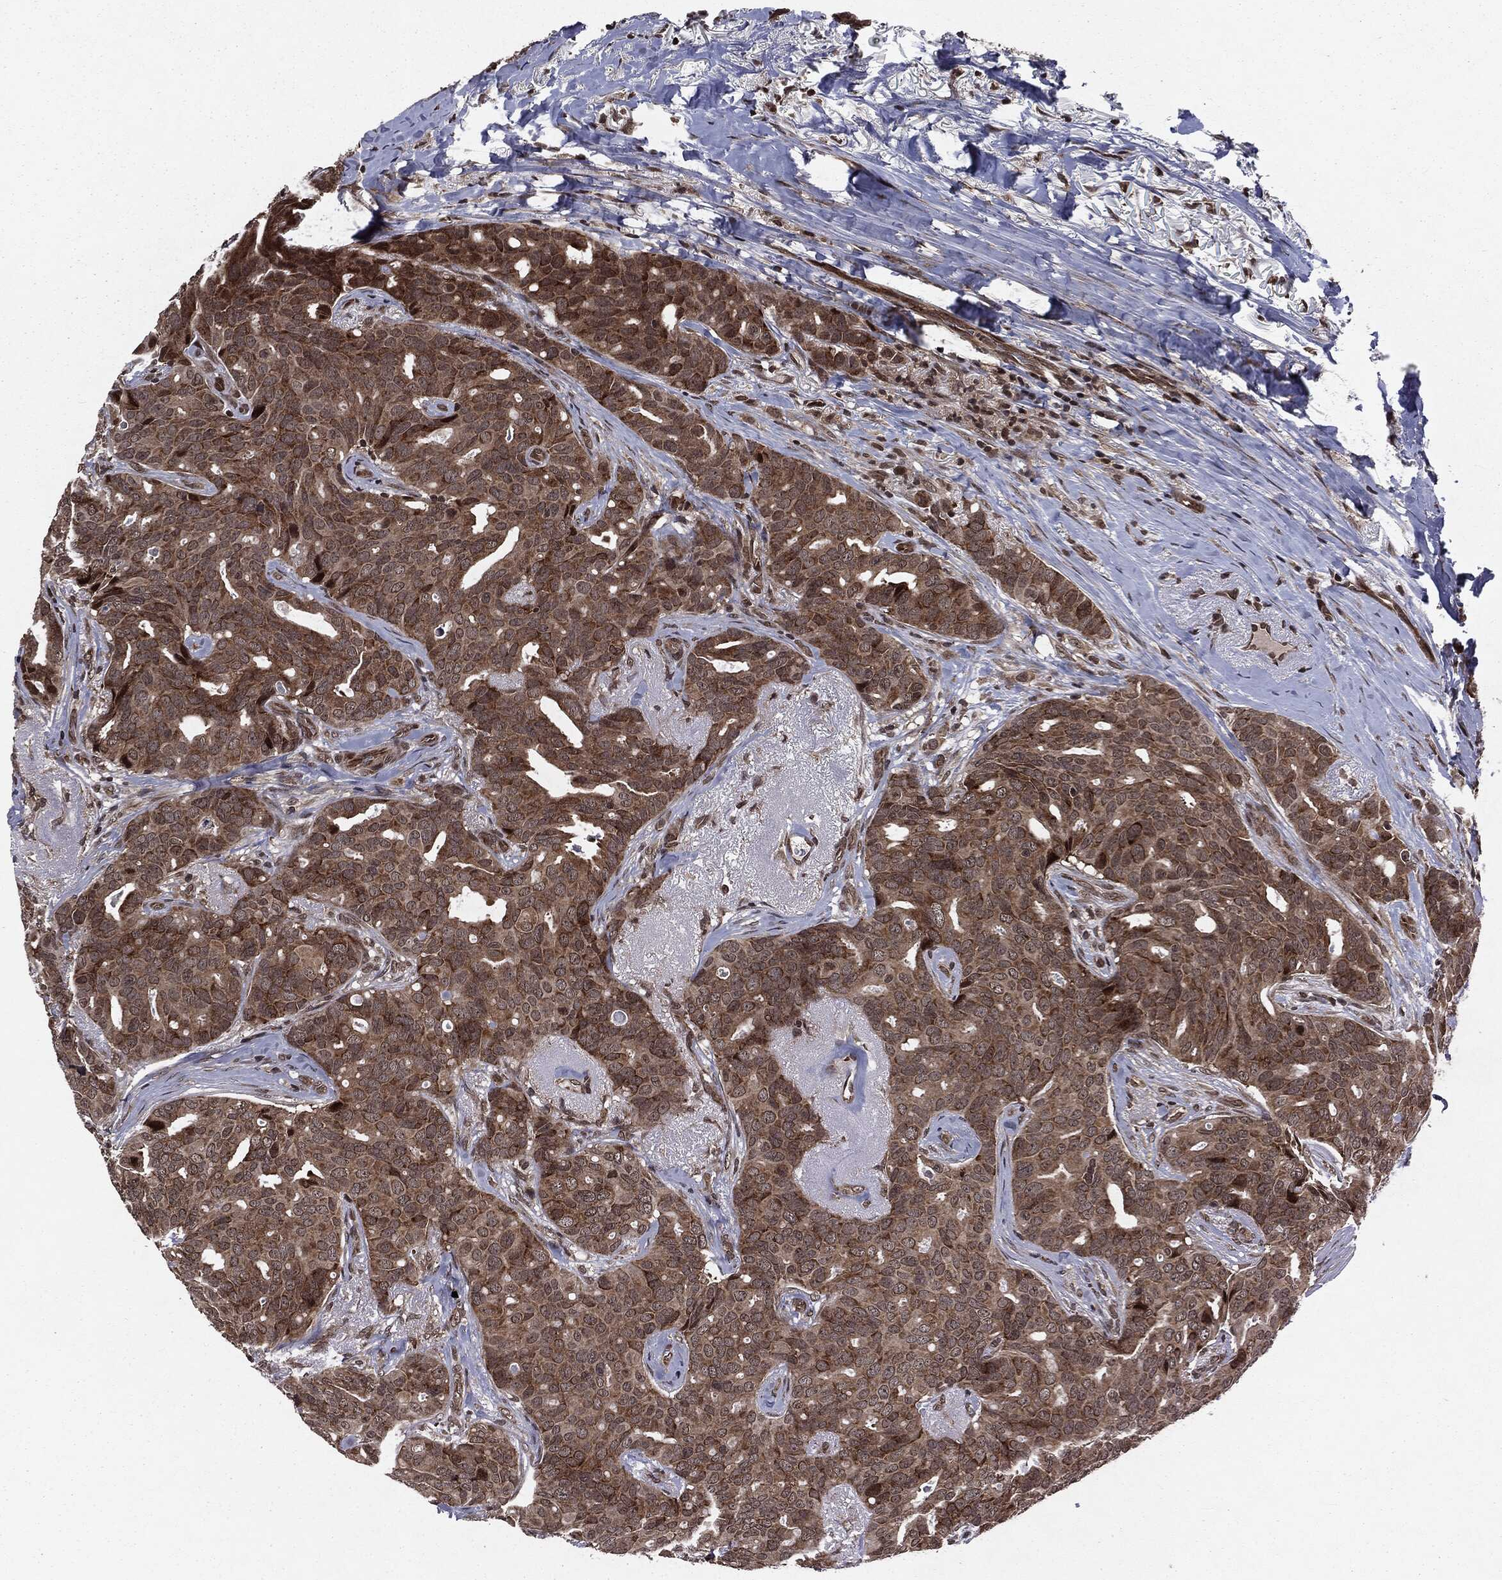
{"staining": {"intensity": "strong", "quantity": ">75%", "location": "cytoplasmic/membranous"}, "tissue": "breast cancer", "cell_type": "Tumor cells", "image_type": "cancer", "snomed": [{"axis": "morphology", "description": "Duct carcinoma"}, {"axis": "topography", "description": "Breast"}], "caption": "This is an image of immunohistochemistry (IHC) staining of breast cancer (intraductal carcinoma), which shows strong positivity in the cytoplasmic/membranous of tumor cells.", "gene": "STAU2", "patient": {"sex": "female", "age": 54}}